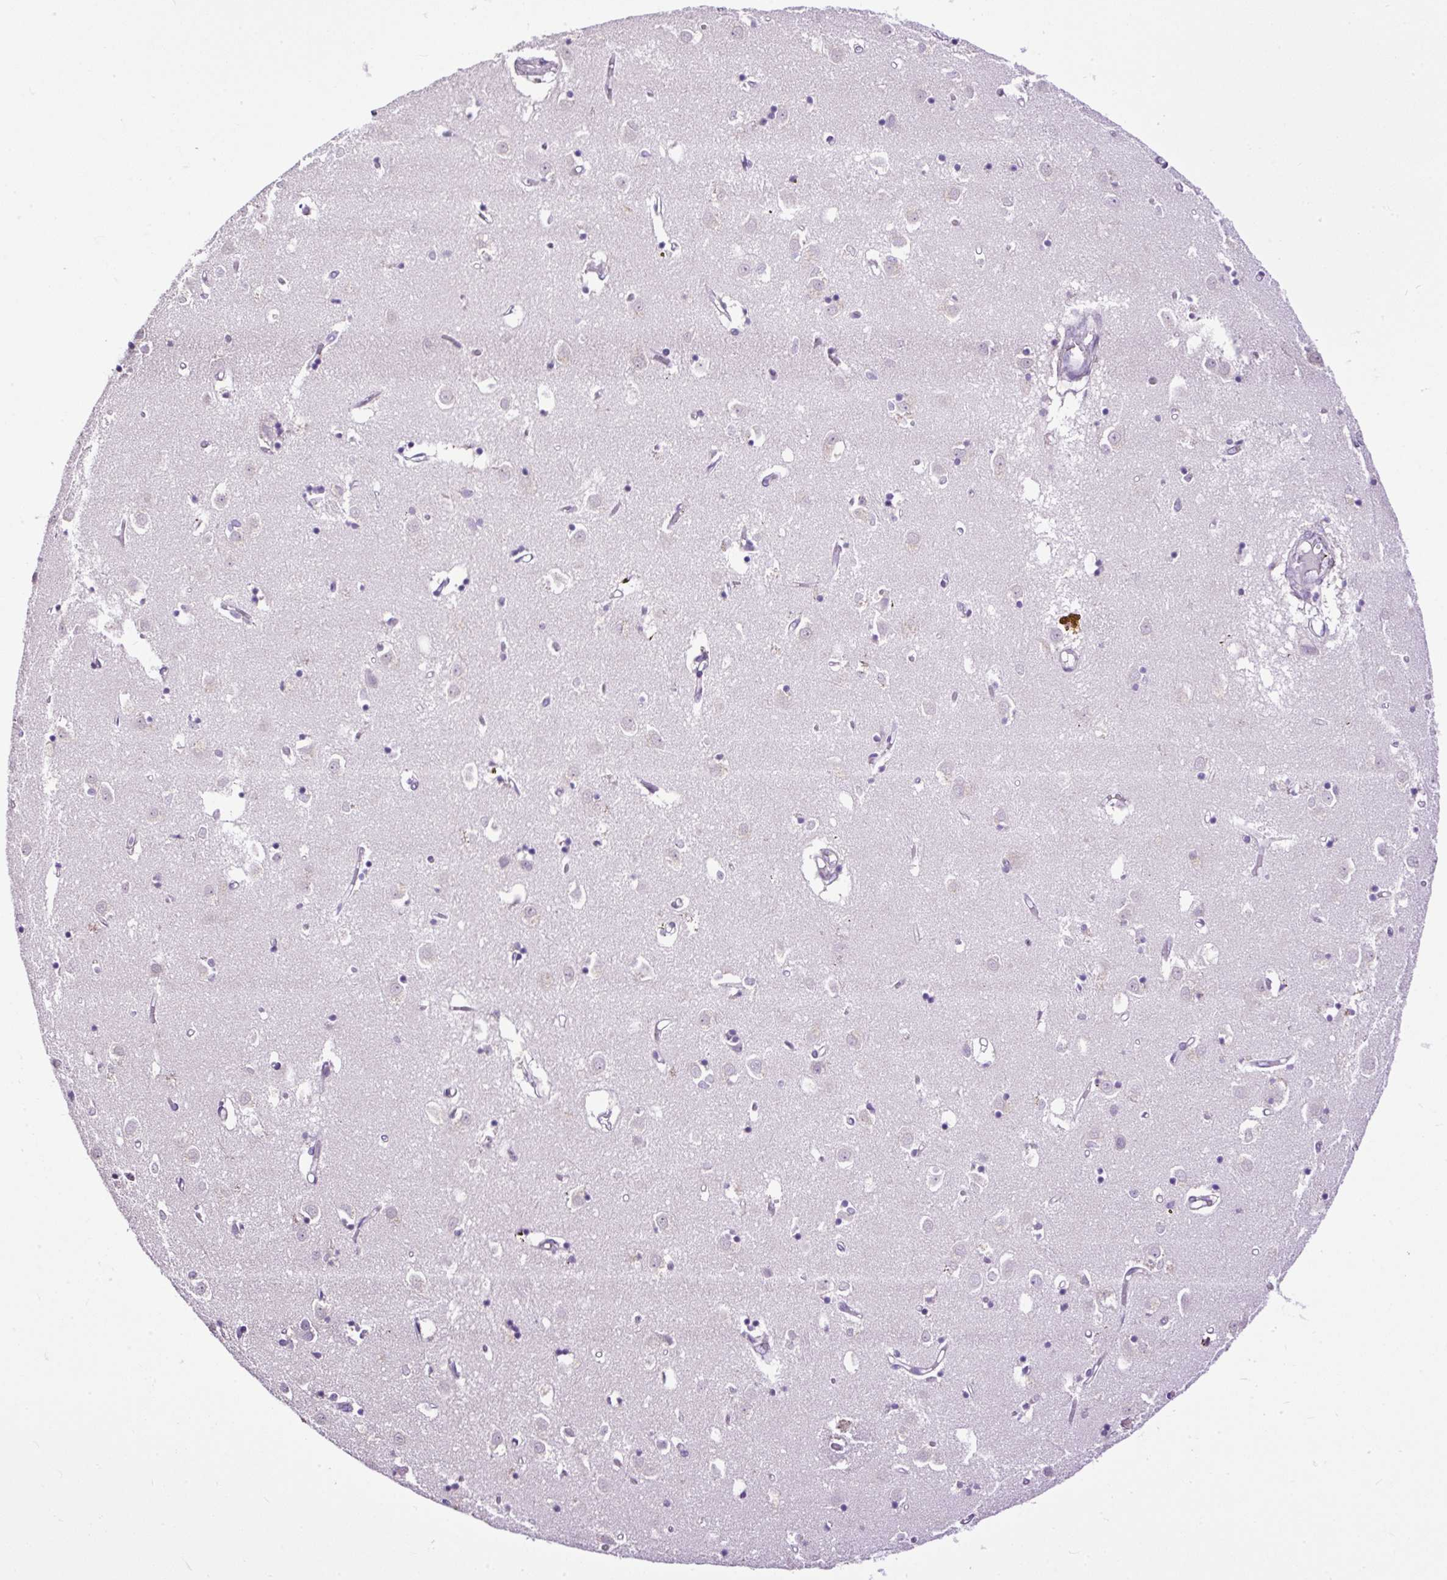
{"staining": {"intensity": "negative", "quantity": "none", "location": "none"}, "tissue": "caudate", "cell_type": "Glial cells", "image_type": "normal", "snomed": [{"axis": "morphology", "description": "Normal tissue, NOS"}, {"axis": "topography", "description": "Lateral ventricle wall"}], "caption": "High power microscopy histopathology image of an immunohistochemistry histopathology image of normal caudate, revealing no significant staining in glial cells.", "gene": "MAGEB16", "patient": {"sex": "male", "age": 70}}